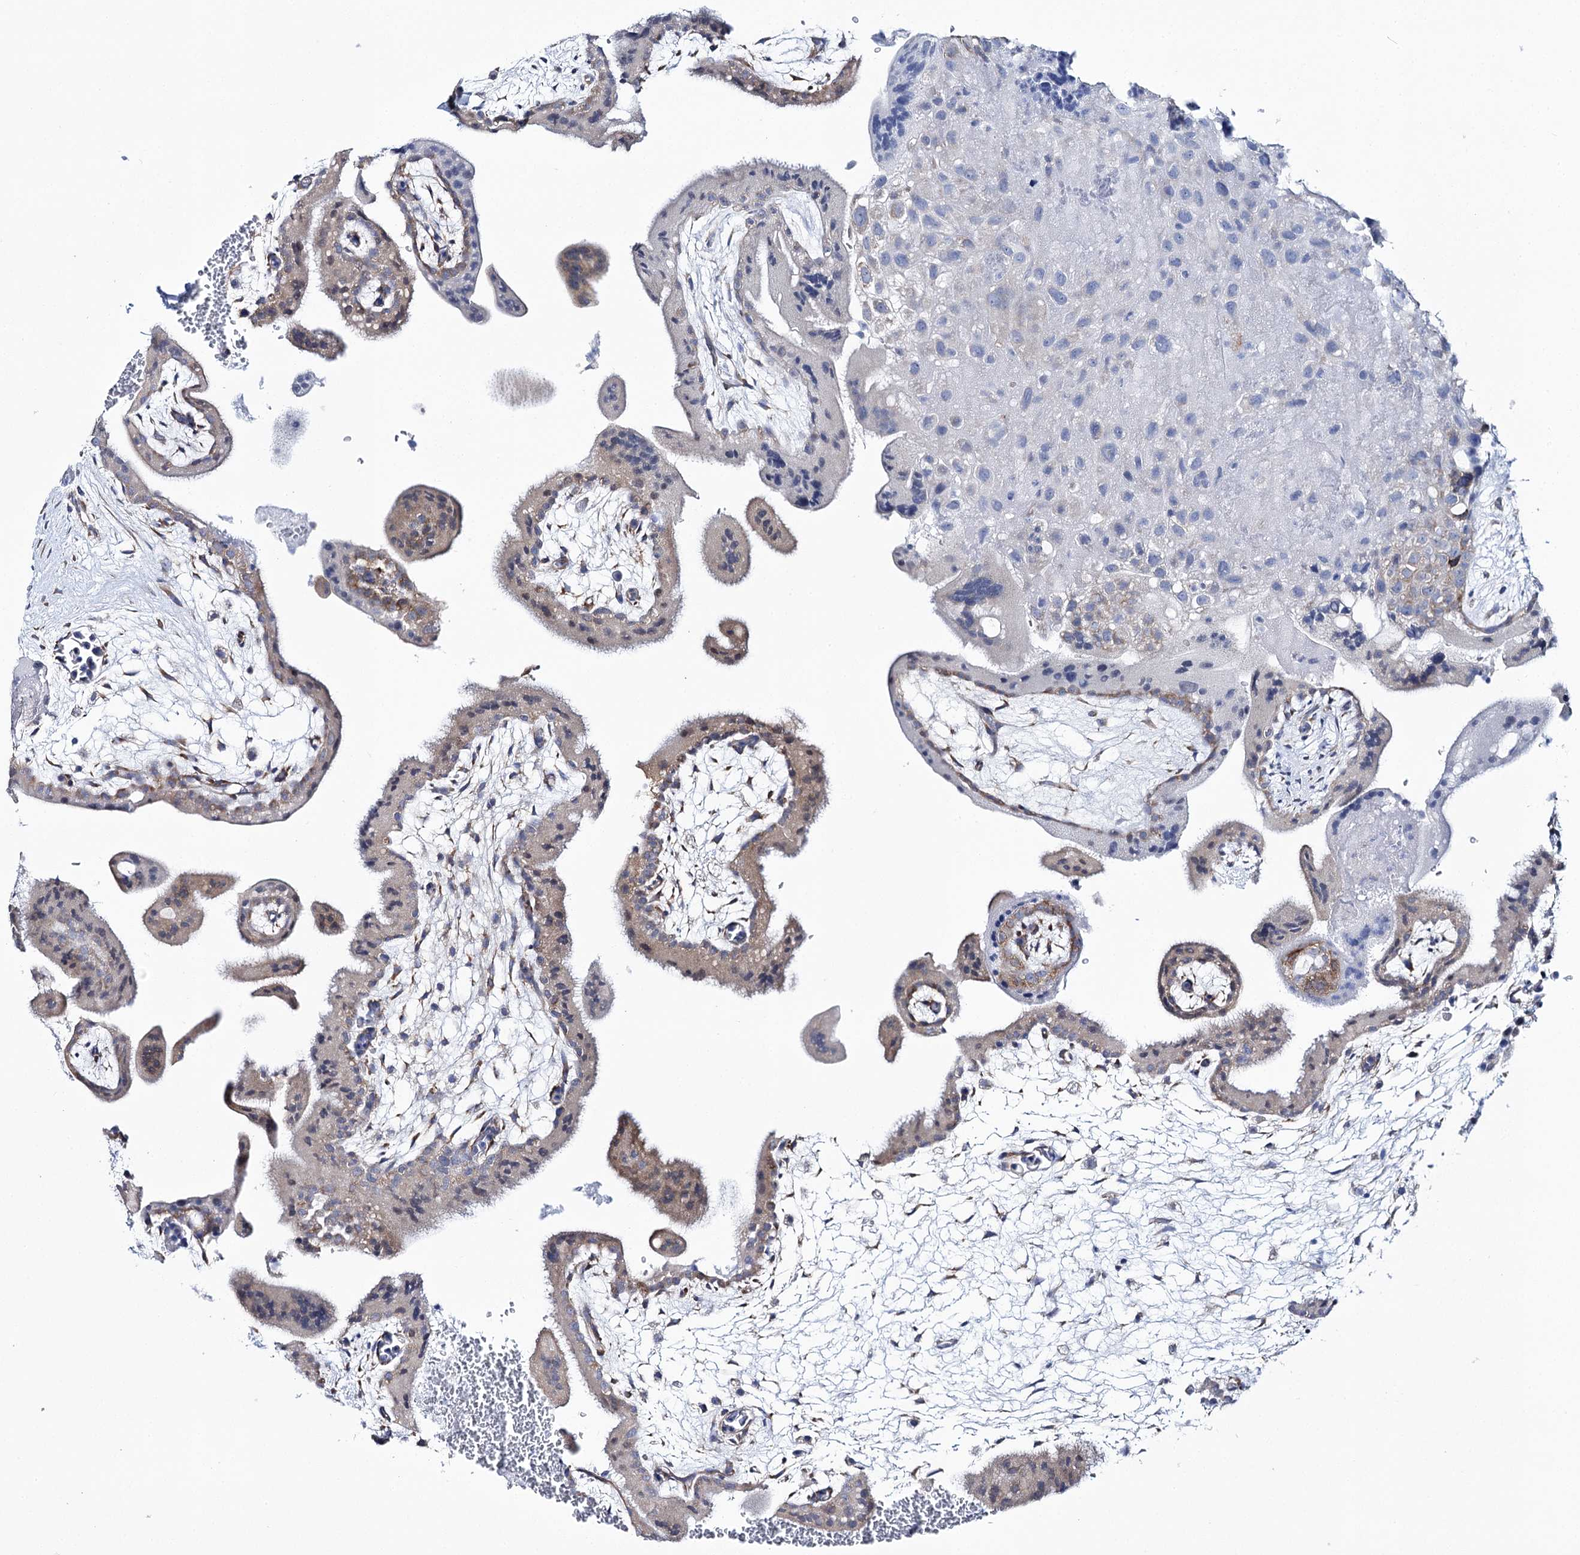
{"staining": {"intensity": "weak", "quantity": "<25%", "location": "cytoplasmic/membranous"}, "tissue": "placenta", "cell_type": "Trophoblastic cells", "image_type": "normal", "snomed": [{"axis": "morphology", "description": "Normal tissue, NOS"}, {"axis": "topography", "description": "Placenta"}], "caption": "Trophoblastic cells are negative for protein expression in benign human placenta. (DAB IHC with hematoxylin counter stain).", "gene": "CSN3", "patient": {"sex": "female", "age": 35}}